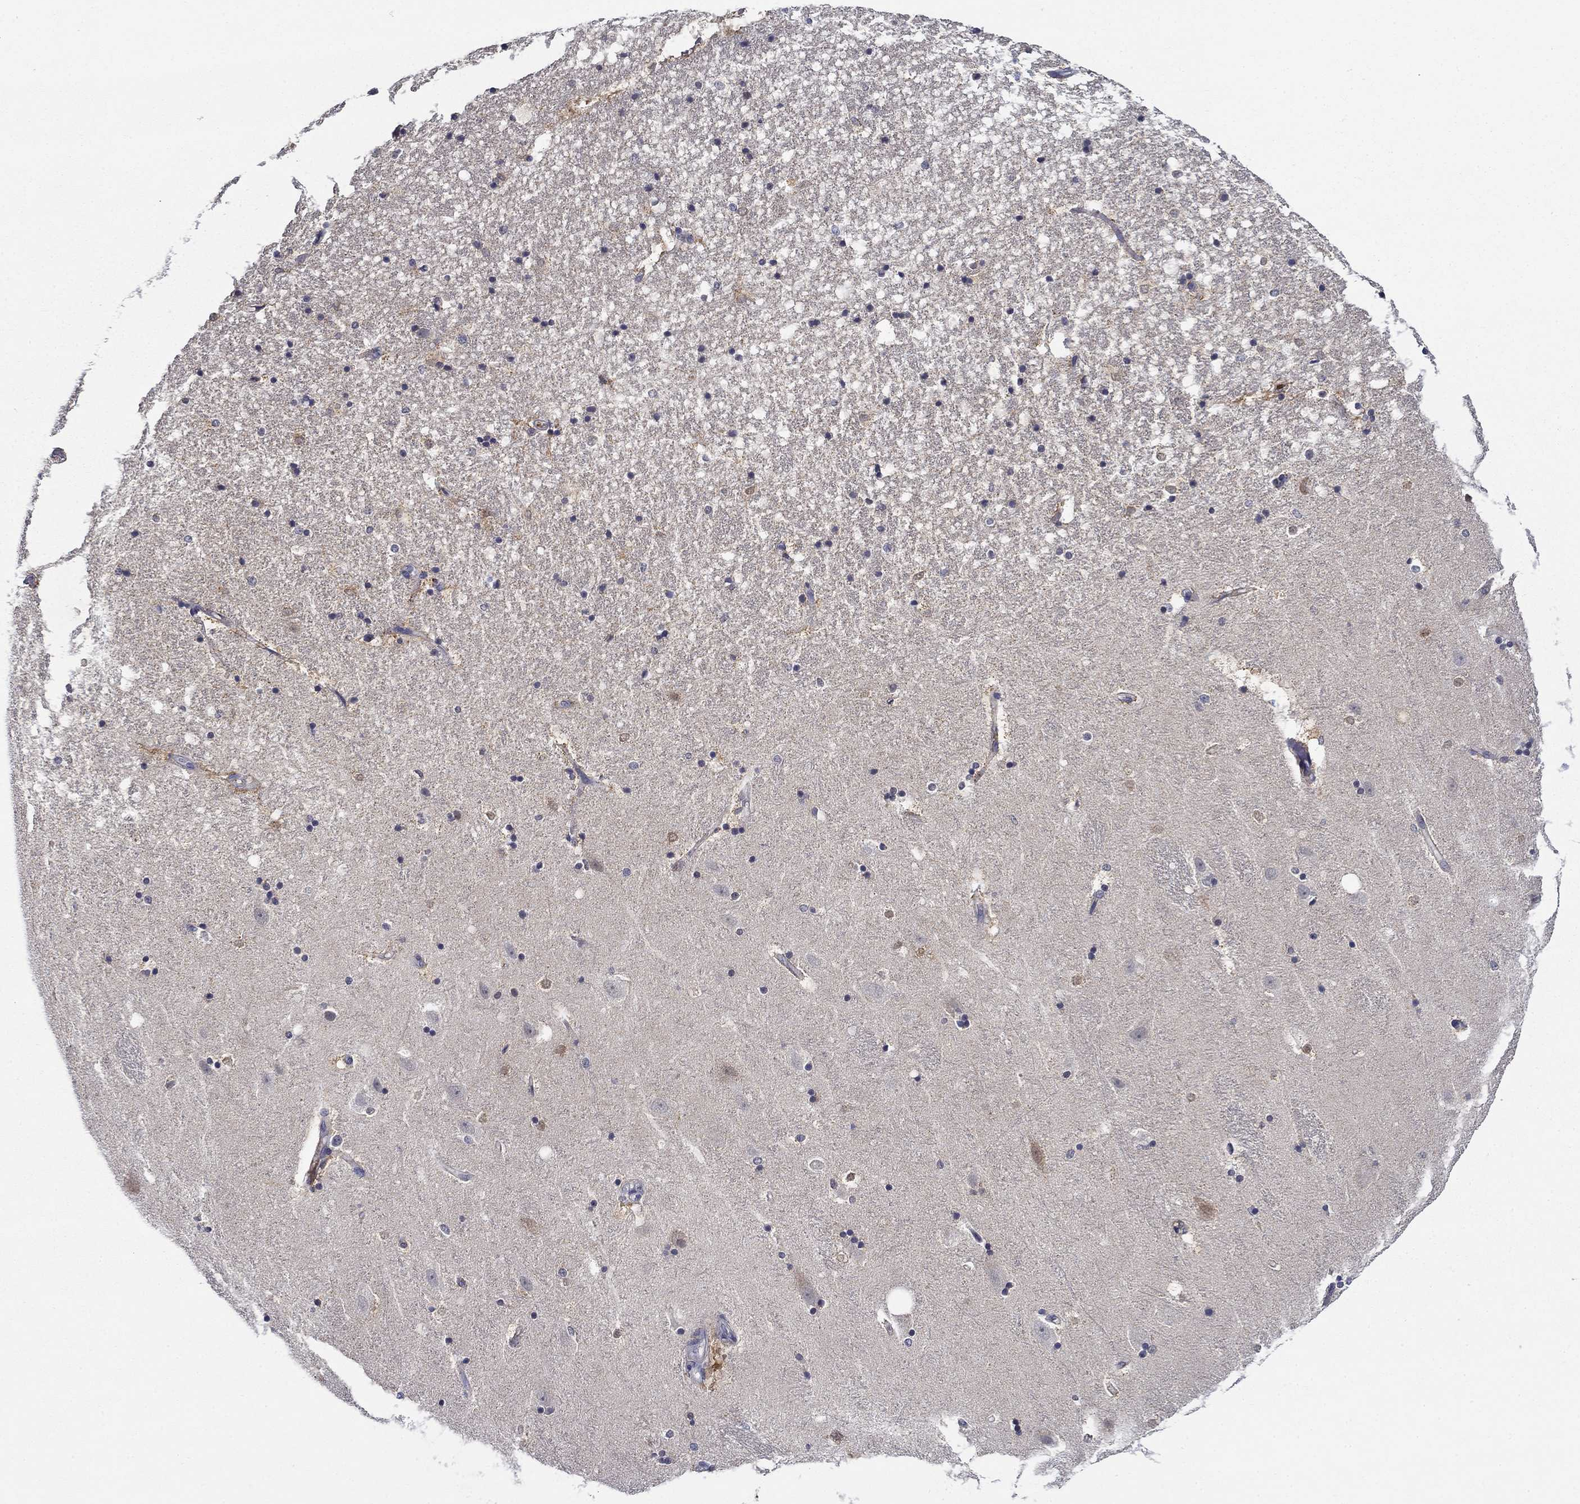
{"staining": {"intensity": "negative", "quantity": "none", "location": "none"}, "tissue": "hippocampus", "cell_type": "Glial cells", "image_type": "normal", "snomed": [{"axis": "morphology", "description": "Normal tissue, NOS"}, {"axis": "topography", "description": "Hippocampus"}], "caption": "DAB immunohistochemical staining of normal hippocampus exhibits no significant positivity in glial cells. (DAB IHC with hematoxylin counter stain).", "gene": "DDTL", "patient": {"sex": "male", "age": 49}}